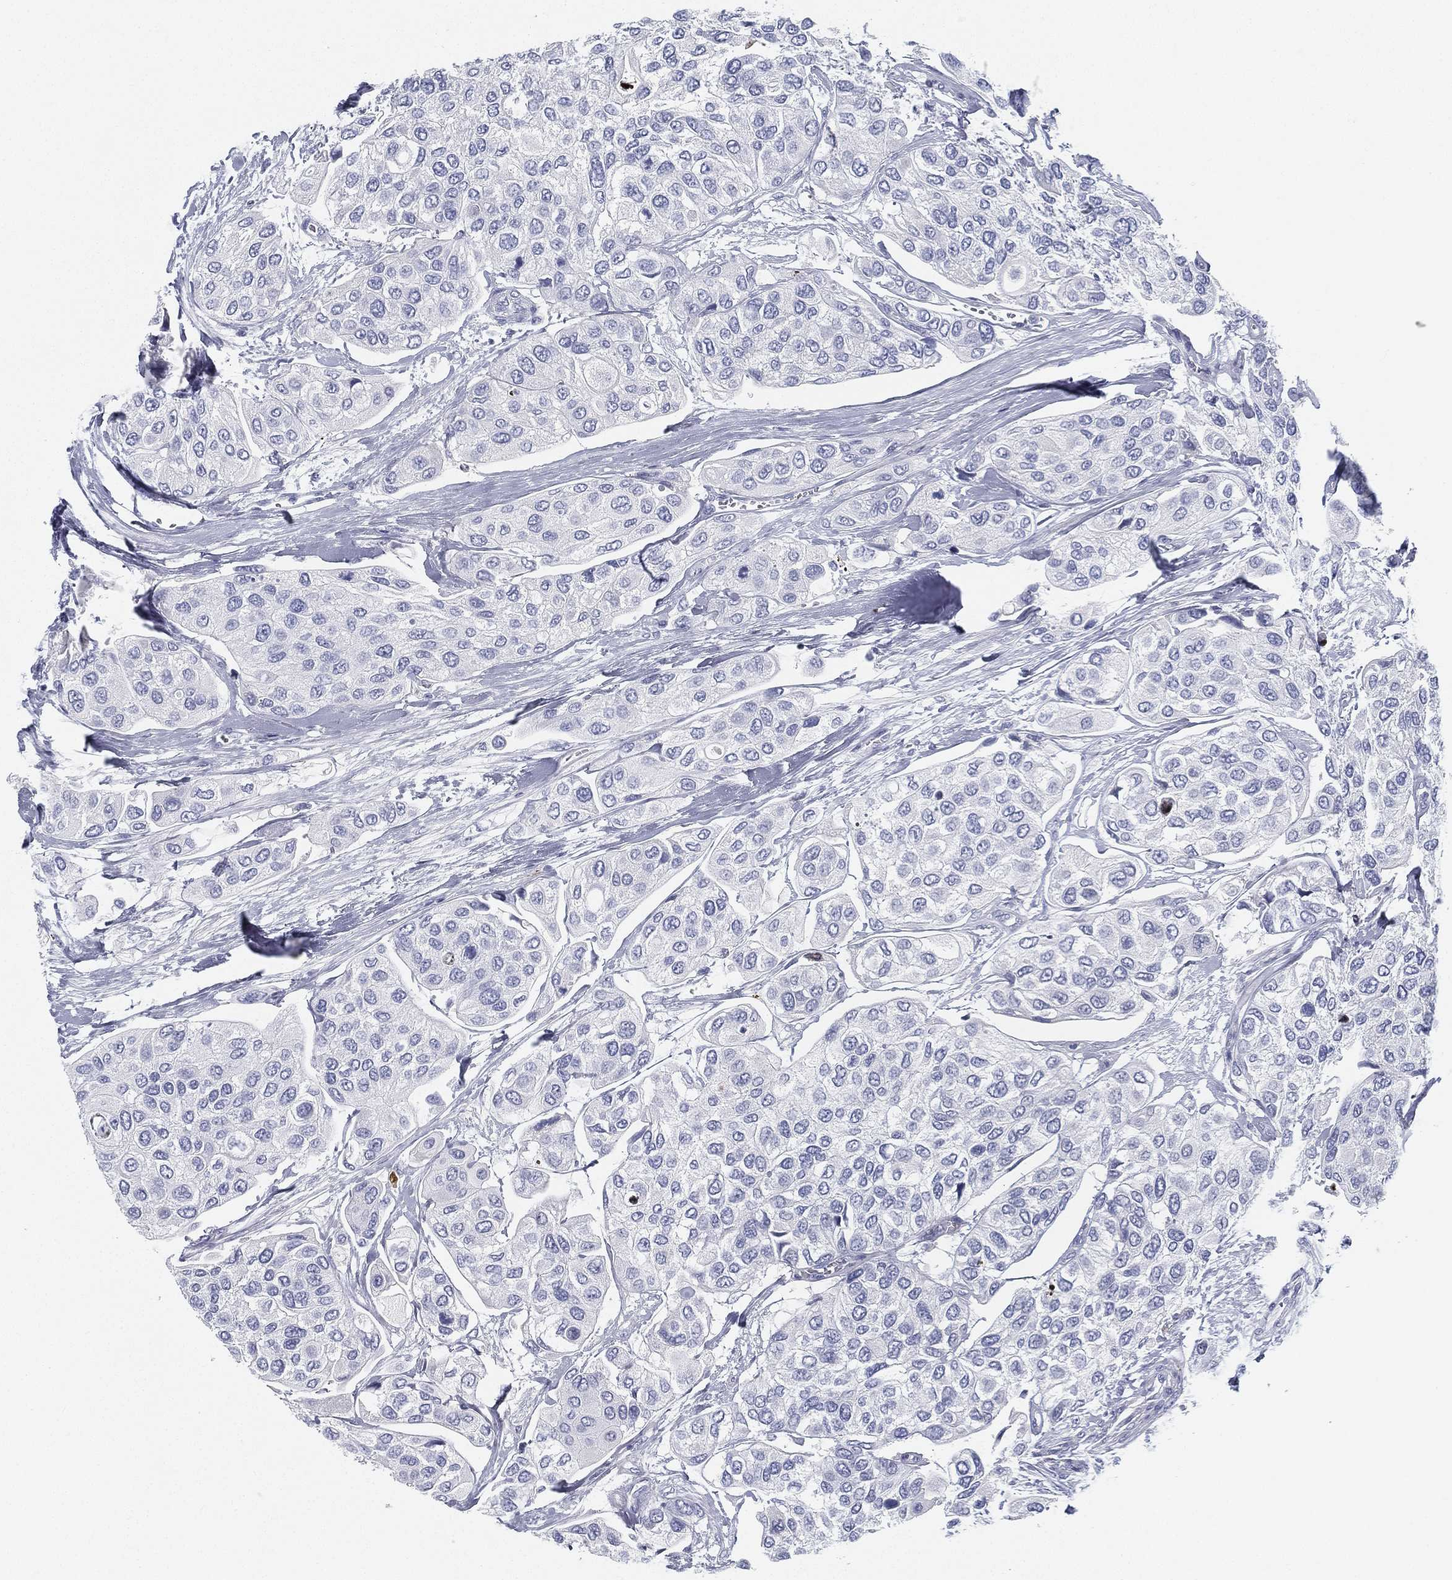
{"staining": {"intensity": "negative", "quantity": "none", "location": "none"}, "tissue": "urothelial cancer", "cell_type": "Tumor cells", "image_type": "cancer", "snomed": [{"axis": "morphology", "description": "Urothelial carcinoma, High grade"}, {"axis": "topography", "description": "Urinary bladder"}], "caption": "Immunohistochemical staining of high-grade urothelial carcinoma displays no significant staining in tumor cells.", "gene": "SPPL2C", "patient": {"sex": "male", "age": 77}}